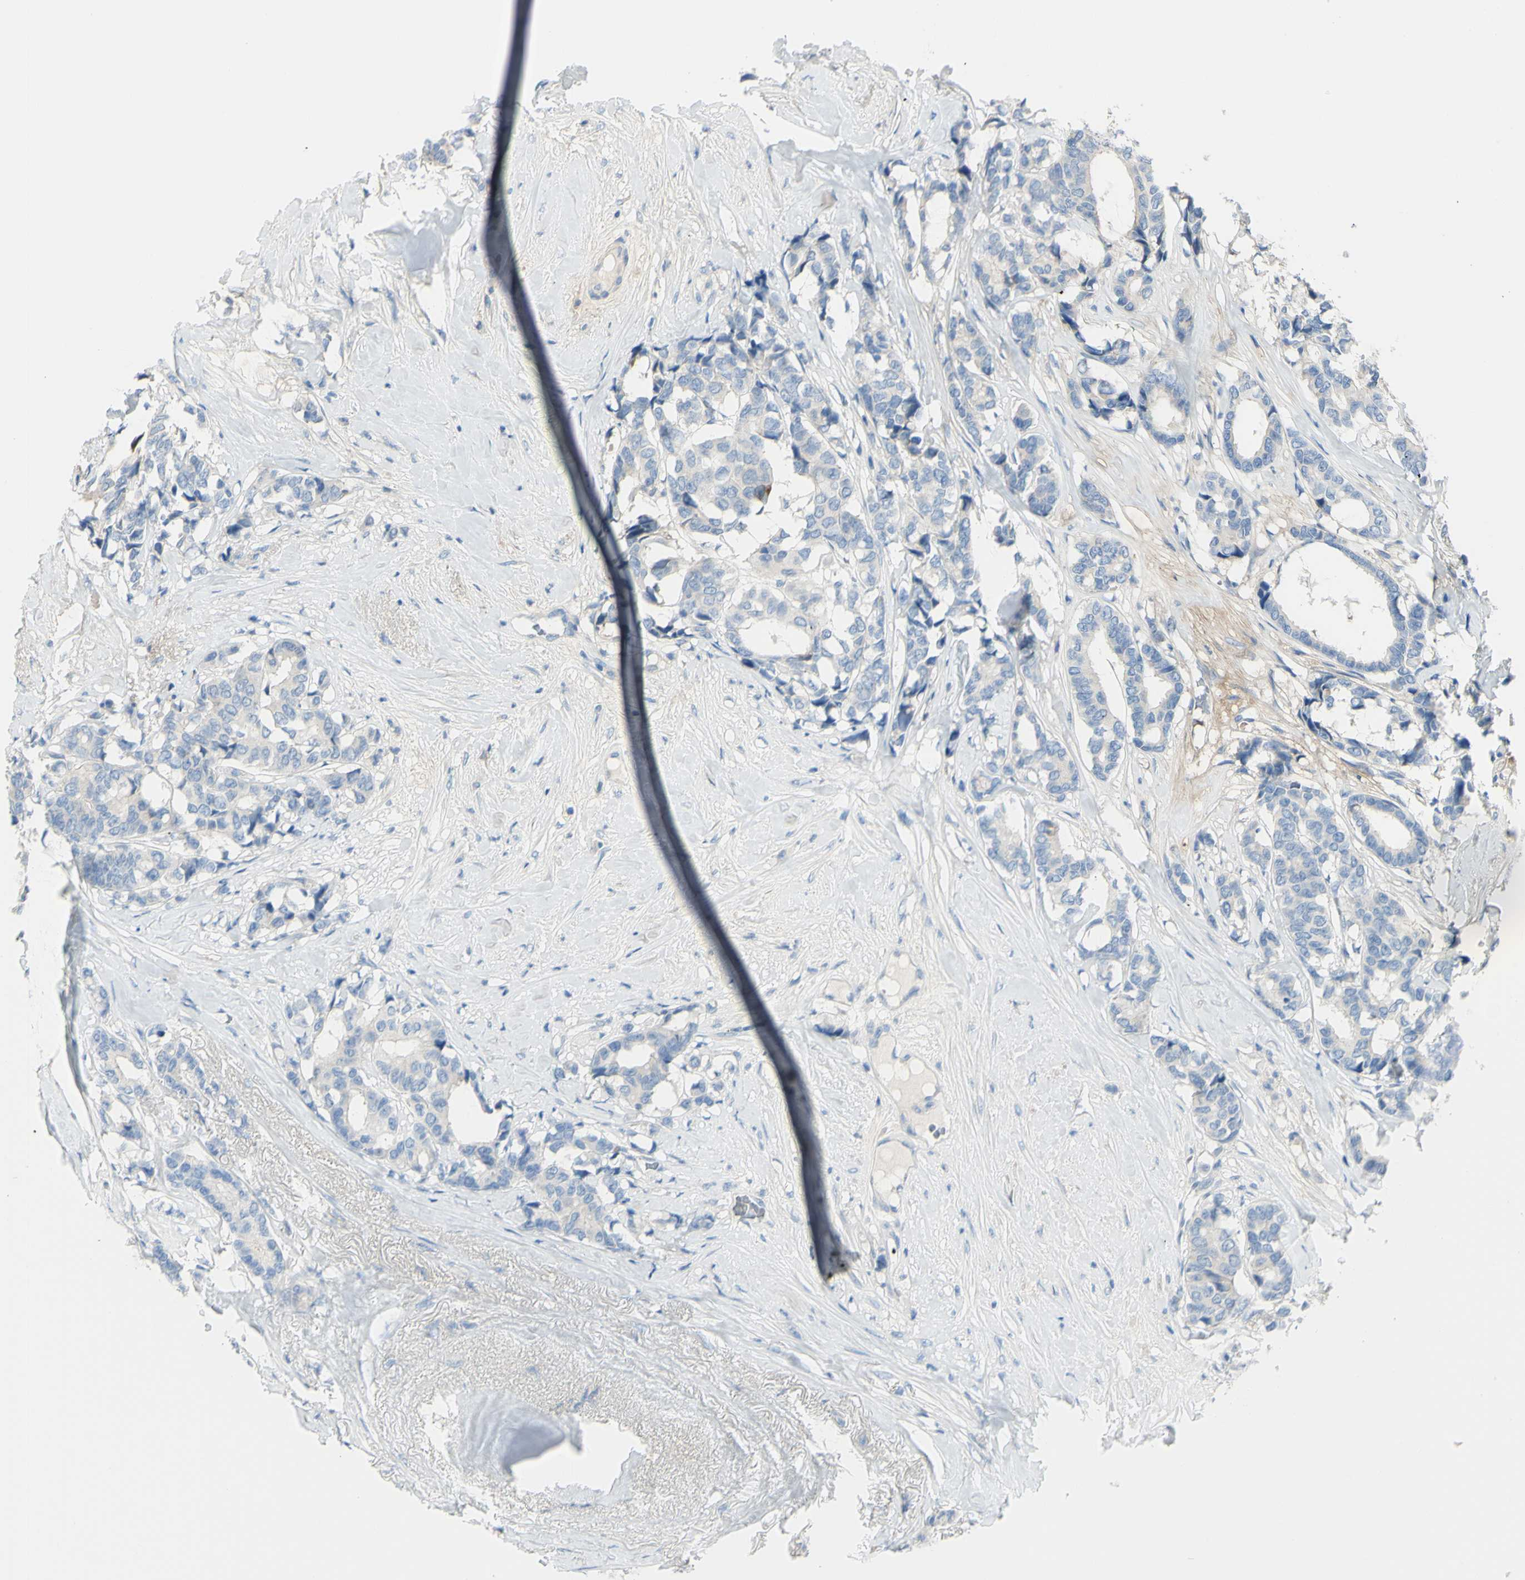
{"staining": {"intensity": "negative", "quantity": "none", "location": "none"}, "tissue": "breast cancer", "cell_type": "Tumor cells", "image_type": "cancer", "snomed": [{"axis": "morphology", "description": "Duct carcinoma"}, {"axis": "topography", "description": "Breast"}], "caption": "Immunohistochemical staining of breast cancer (infiltrating ductal carcinoma) exhibits no significant positivity in tumor cells.", "gene": "NCBP2L", "patient": {"sex": "female", "age": 87}}